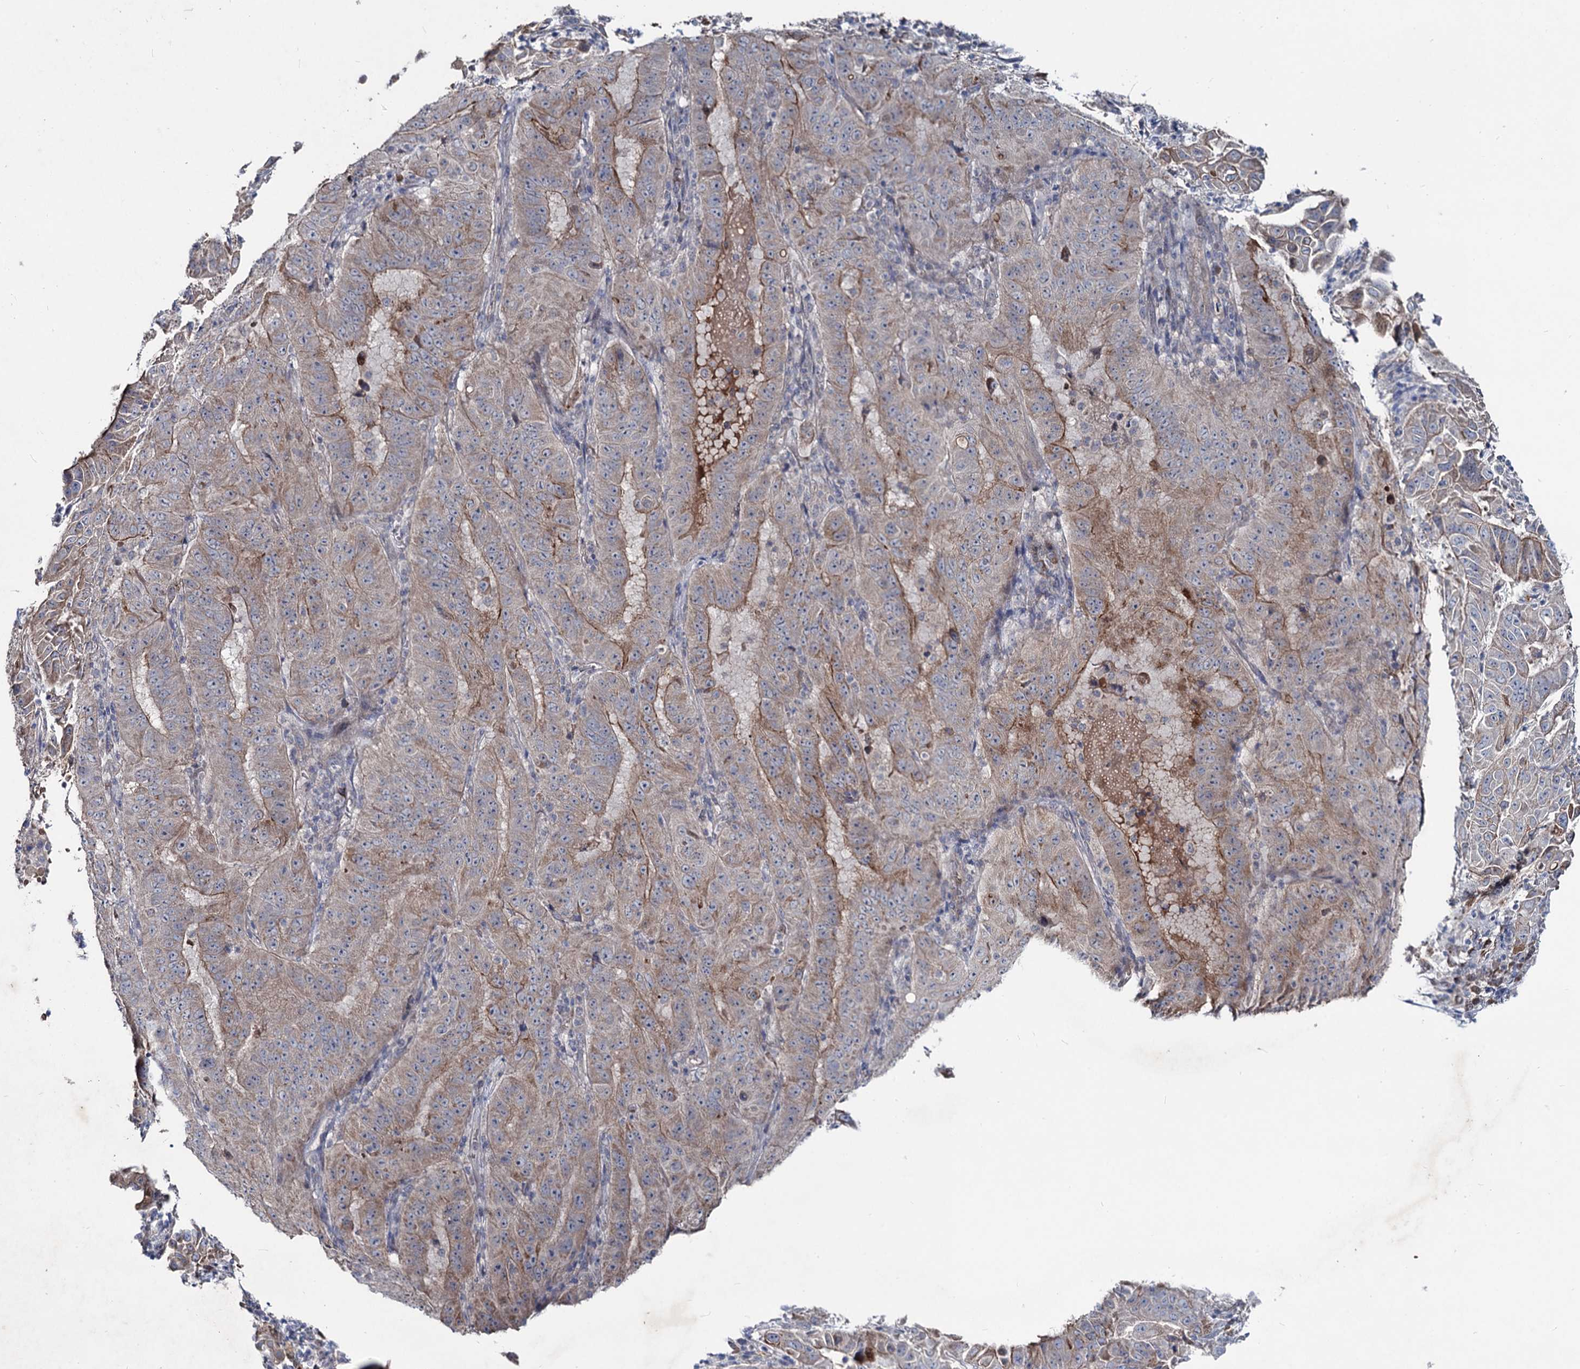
{"staining": {"intensity": "weak", "quantity": "25%-75%", "location": "cytoplasmic/membranous"}, "tissue": "pancreatic cancer", "cell_type": "Tumor cells", "image_type": "cancer", "snomed": [{"axis": "morphology", "description": "Adenocarcinoma, NOS"}, {"axis": "topography", "description": "Pancreas"}], "caption": "Immunohistochemistry histopathology image of neoplastic tissue: human pancreatic cancer (adenocarcinoma) stained using immunohistochemistry demonstrates low levels of weak protein expression localized specifically in the cytoplasmic/membranous of tumor cells, appearing as a cytoplasmic/membranous brown color.", "gene": "RNF6", "patient": {"sex": "male", "age": 63}}